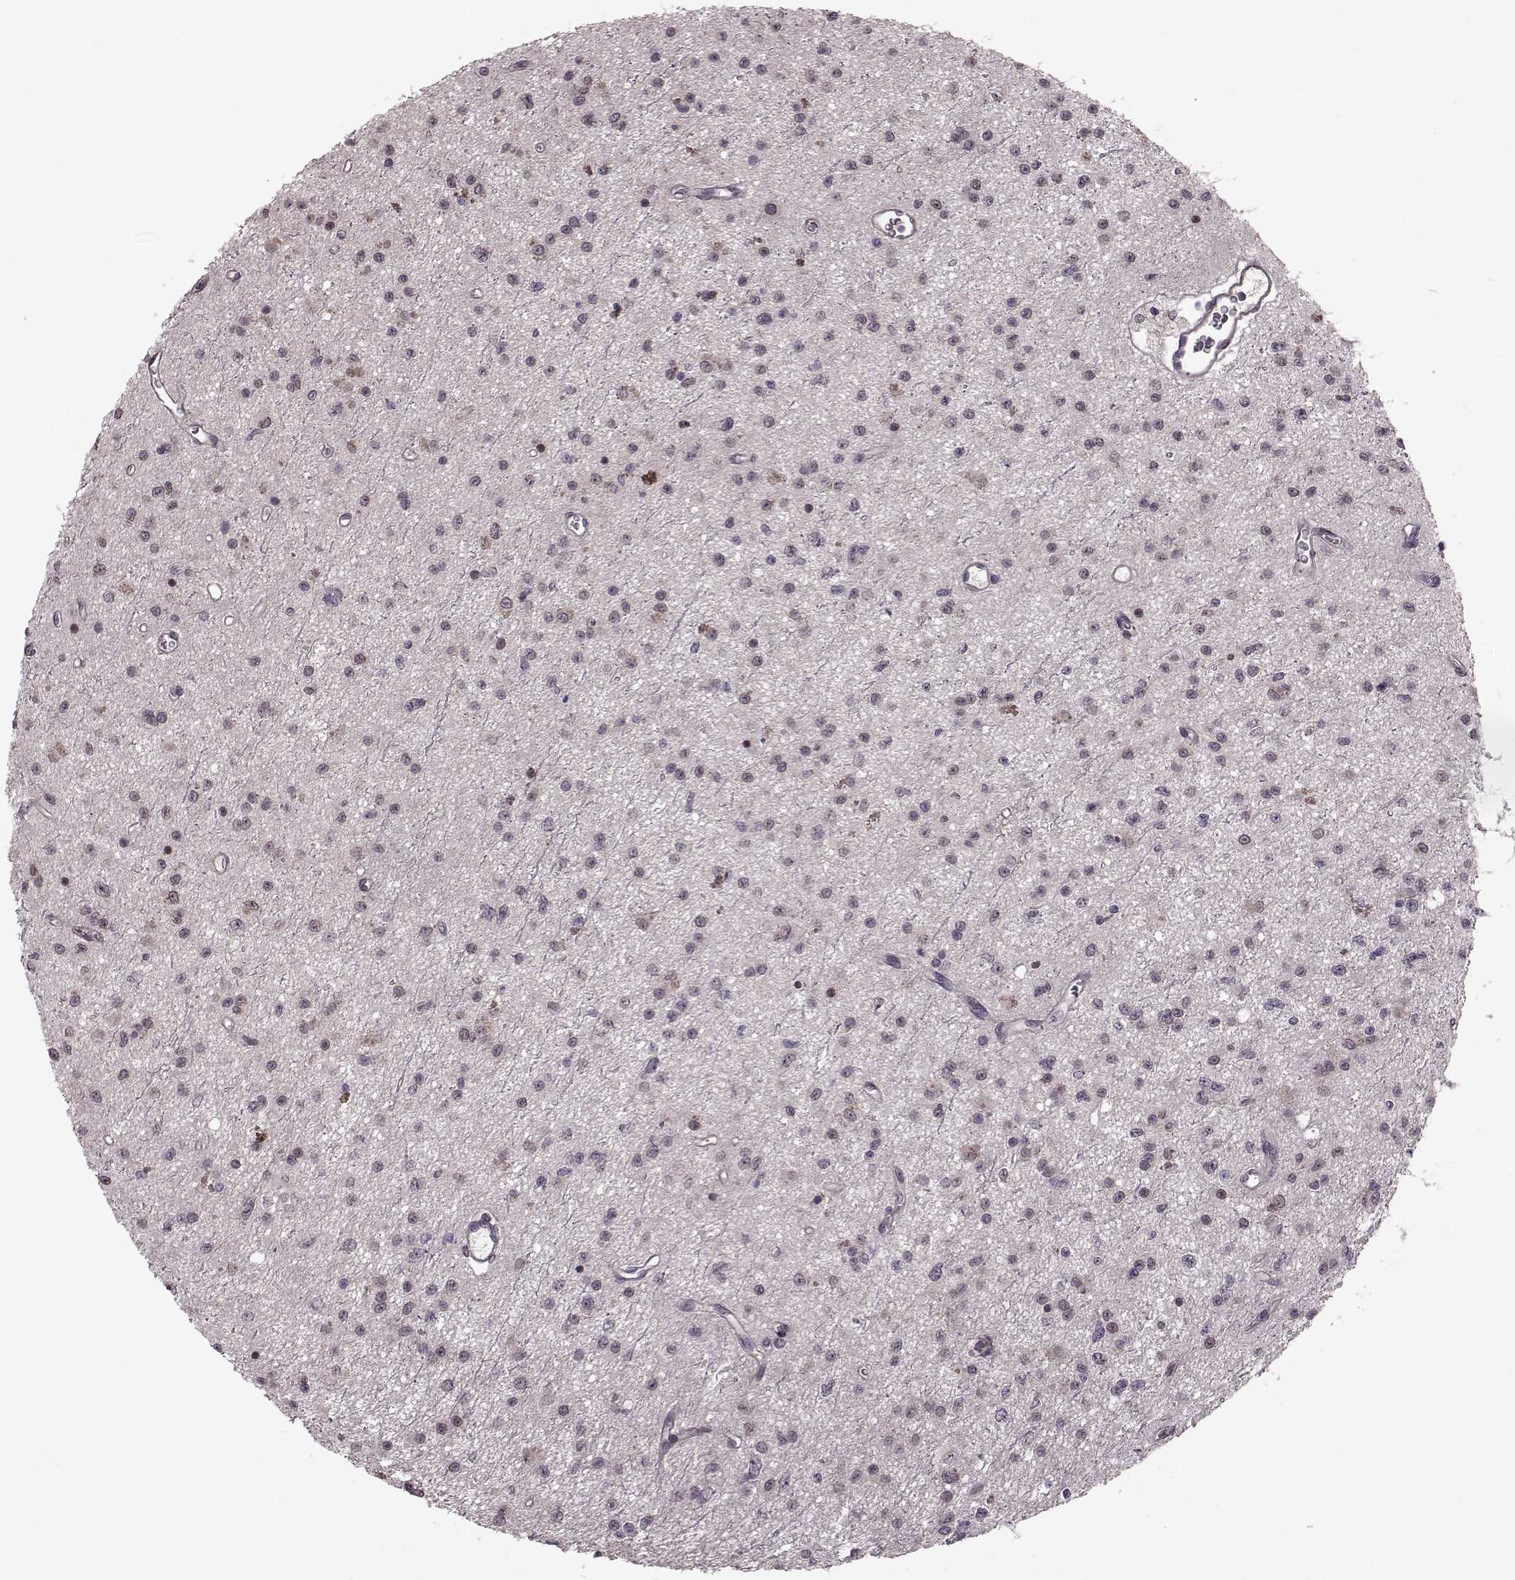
{"staining": {"intensity": "negative", "quantity": "none", "location": "none"}, "tissue": "glioma", "cell_type": "Tumor cells", "image_type": "cancer", "snomed": [{"axis": "morphology", "description": "Glioma, malignant, Low grade"}, {"axis": "topography", "description": "Brain"}], "caption": "The immunohistochemistry (IHC) image has no significant staining in tumor cells of glioma tissue.", "gene": "SYNPO", "patient": {"sex": "female", "age": 45}}